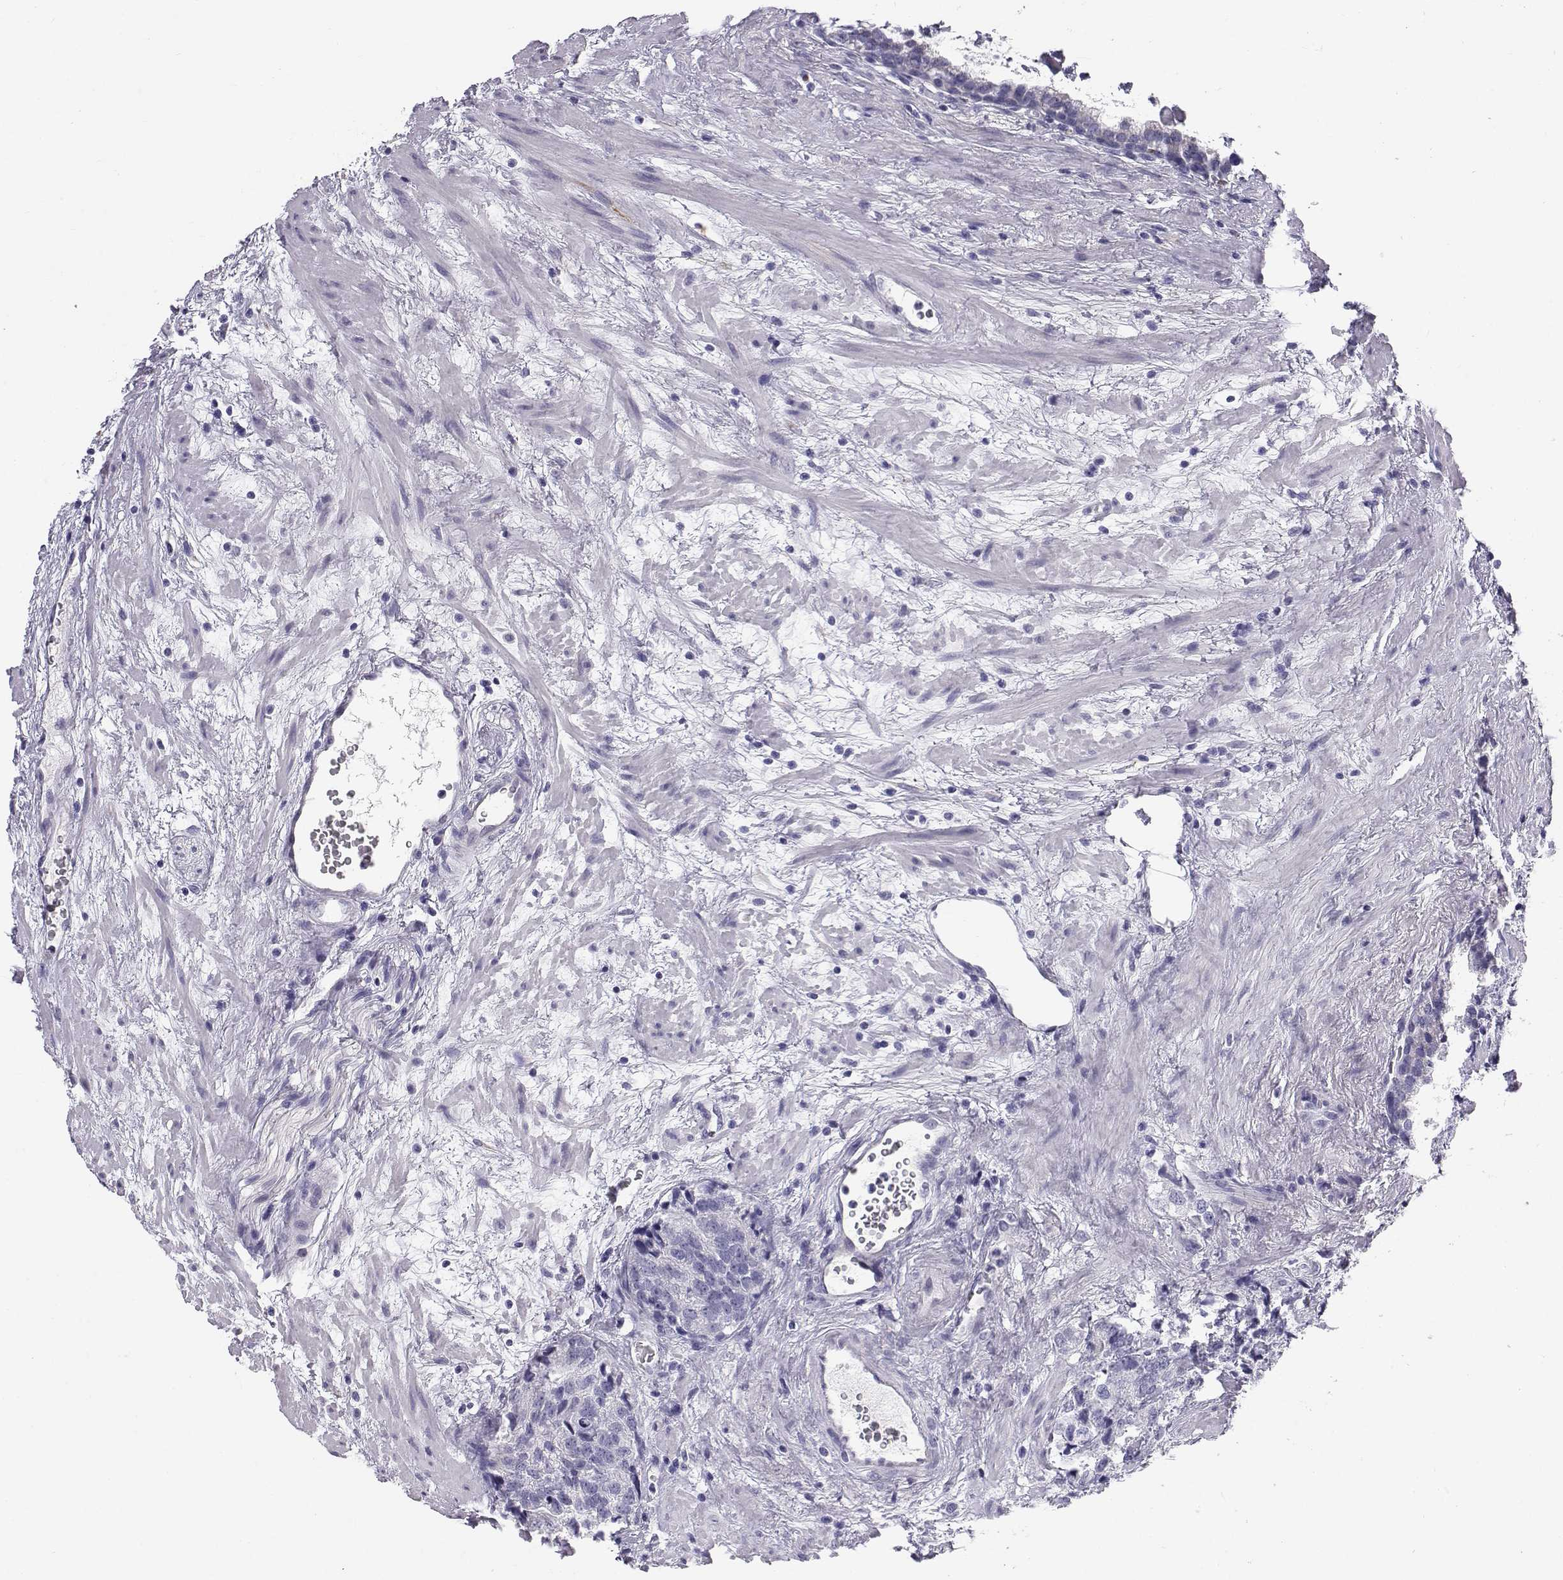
{"staining": {"intensity": "negative", "quantity": "none", "location": "none"}, "tissue": "prostate cancer", "cell_type": "Tumor cells", "image_type": "cancer", "snomed": [{"axis": "morphology", "description": "Adenocarcinoma, NOS"}, {"axis": "topography", "description": "Prostate and seminal vesicle, NOS"}], "caption": "Immunohistochemical staining of human prostate cancer reveals no significant staining in tumor cells.", "gene": "RNASE12", "patient": {"sex": "male", "age": 63}}